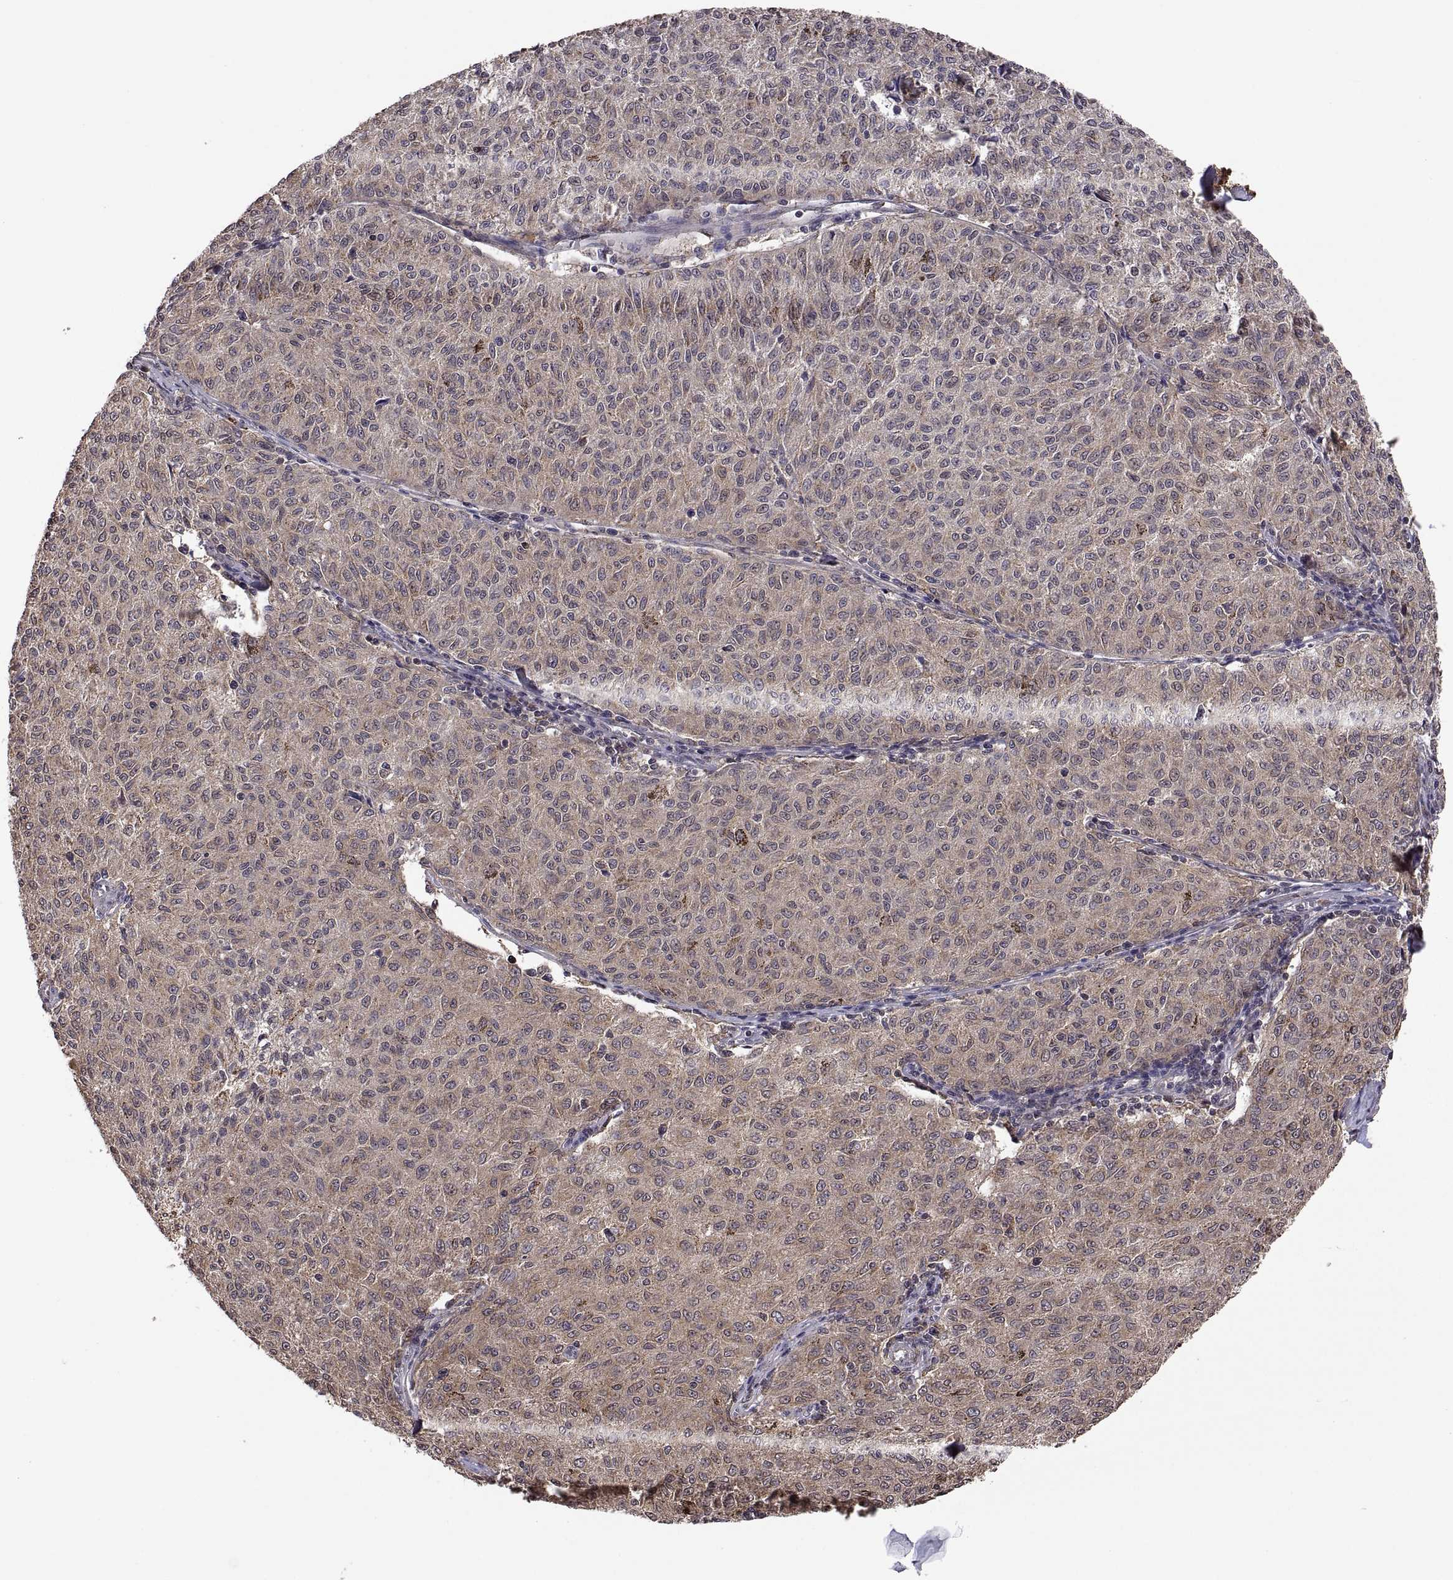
{"staining": {"intensity": "negative", "quantity": "none", "location": "none"}, "tissue": "melanoma", "cell_type": "Tumor cells", "image_type": "cancer", "snomed": [{"axis": "morphology", "description": "Malignant melanoma, NOS"}, {"axis": "topography", "description": "Skin"}], "caption": "This is a micrograph of IHC staining of malignant melanoma, which shows no expression in tumor cells.", "gene": "ZNRF2", "patient": {"sex": "female", "age": 72}}